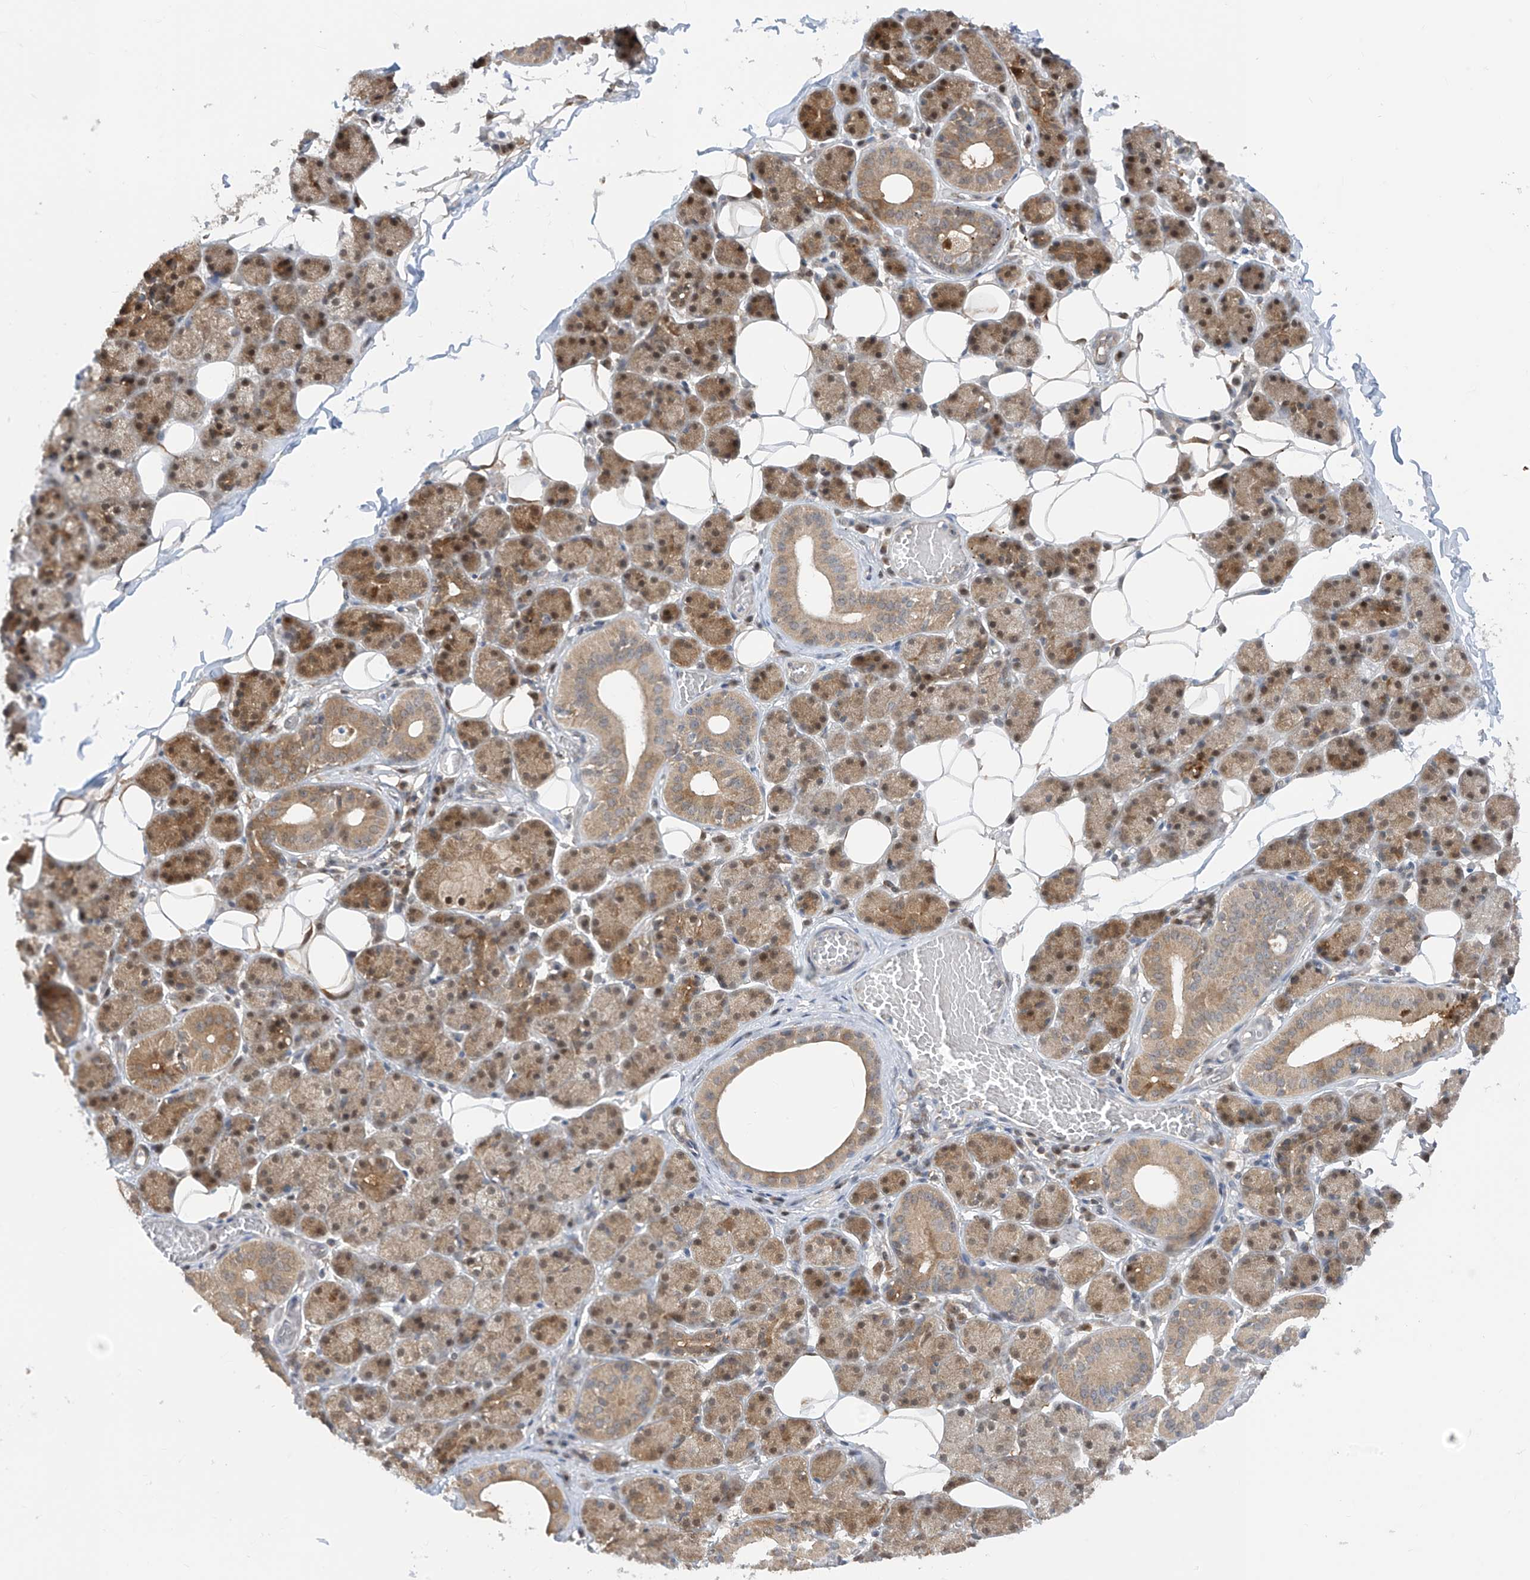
{"staining": {"intensity": "moderate", "quantity": "25%-75%", "location": "cytoplasmic/membranous,nuclear"}, "tissue": "salivary gland", "cell_type": "Glandular cells", "image_type": "normal", "snomed": [{"axis": "morphology", "description": "Normal tissue, NOS"}, {"axis": "topography", "description": "Salivary gland"}], "caption": "Immunohistochemistry staining of benign salivary gland, which demonstrates medium levels of moderate cytoplasmic/membranous,nuclear staining in about 25%-75% of glandular cells indicating moderate cytoplasmic/membranous,nuclear protein expression. The staining was performed using DAB (brown) for protein detection and nuclei were counterstained in hematoxylin (blue).", "gene": "TTC38", "patient": {"sex": "female", "age": 33}}